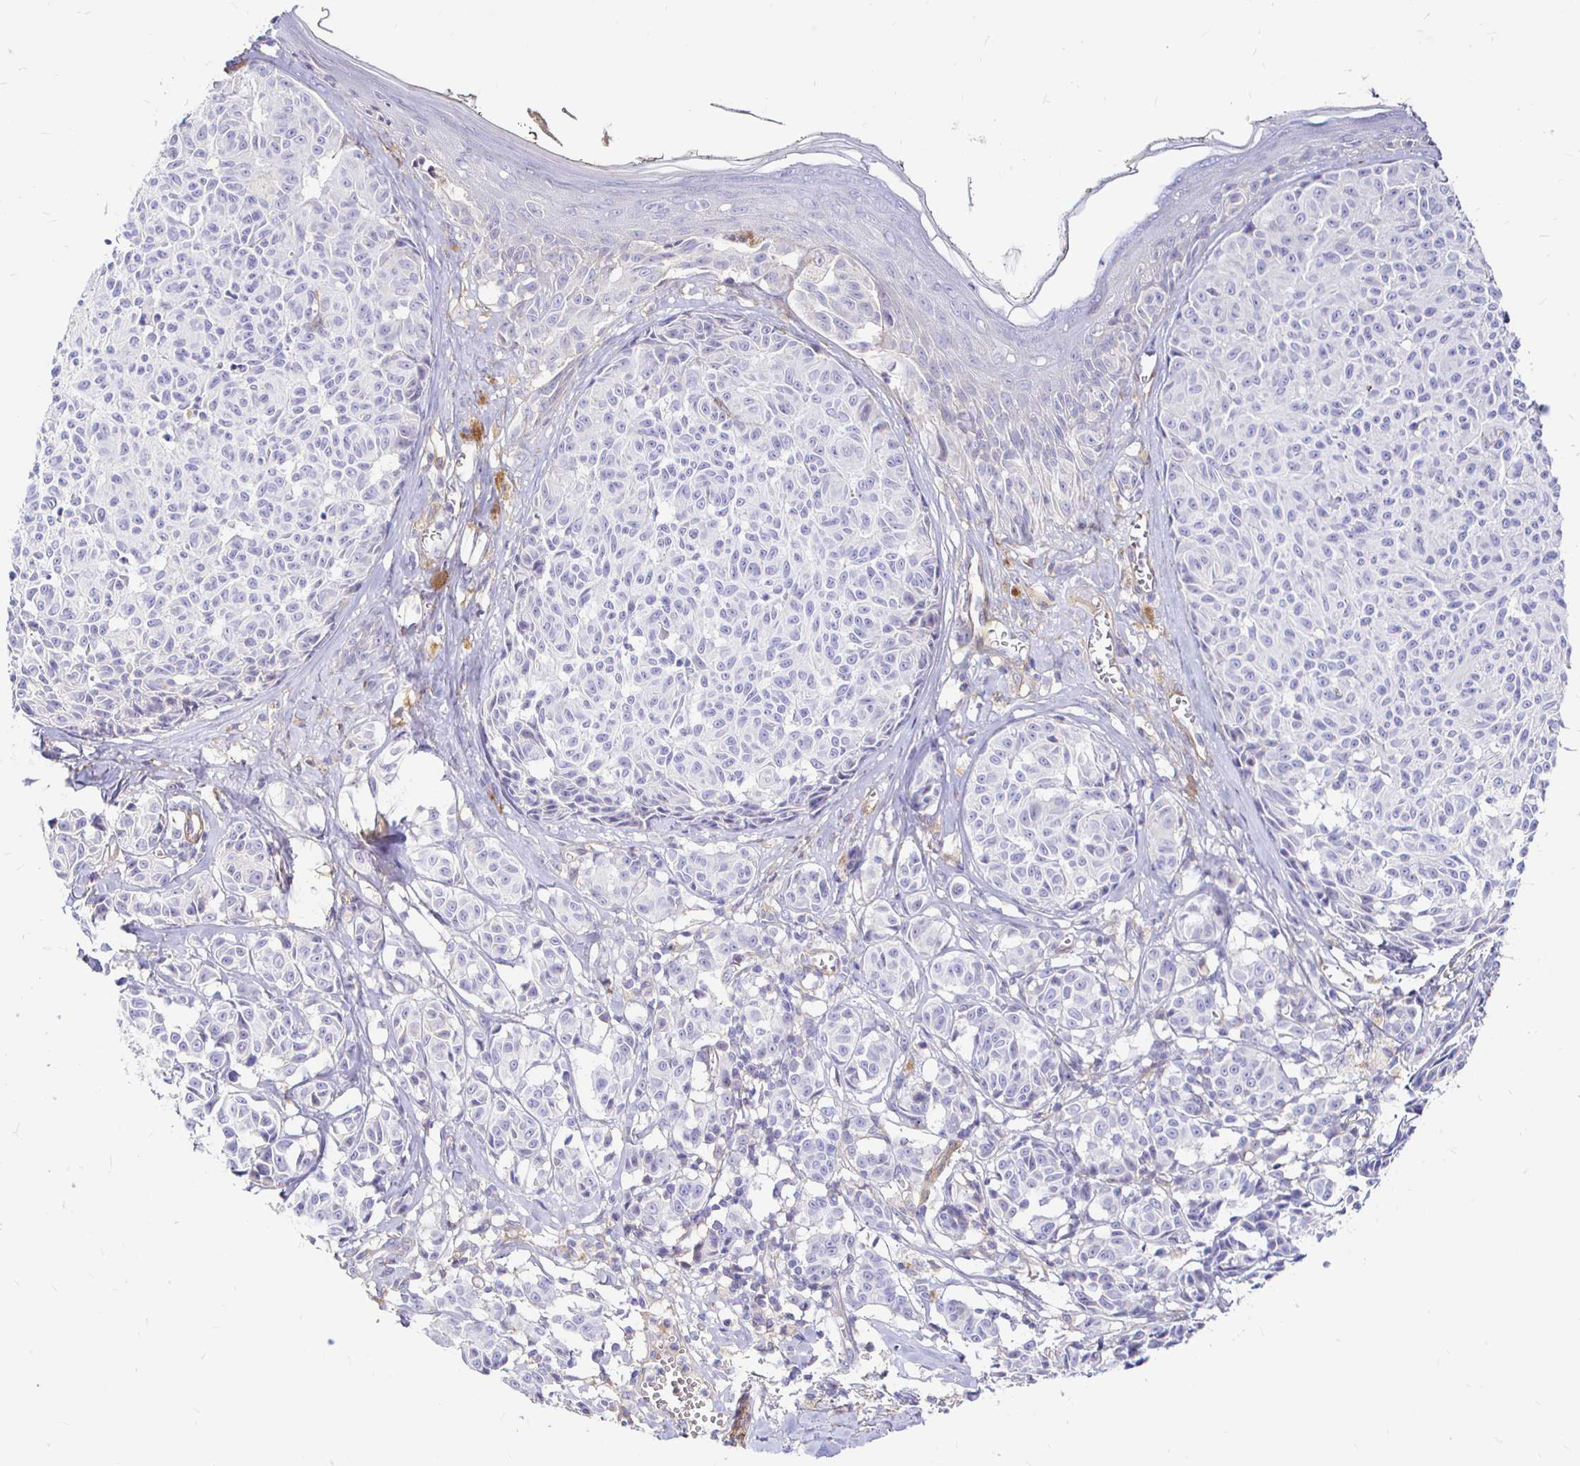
{"staining": {"intensity": "negative", "quantity": "none", "location": "none"}, "tissue": "melanoma", "cell_type": "Tumor cells", "image_type": "cancer", "snomed": [{"axis": "morphology", "description": "Malignant melanoma, NOS"}, {"axis": "topography", "description": "Skin"}], "caption": "The histopathology image demonstrates no staining of tumor cells in melanoma.", "gene": "PALM2AKAP2", "patient": {"sex": "female", "age": 43}}